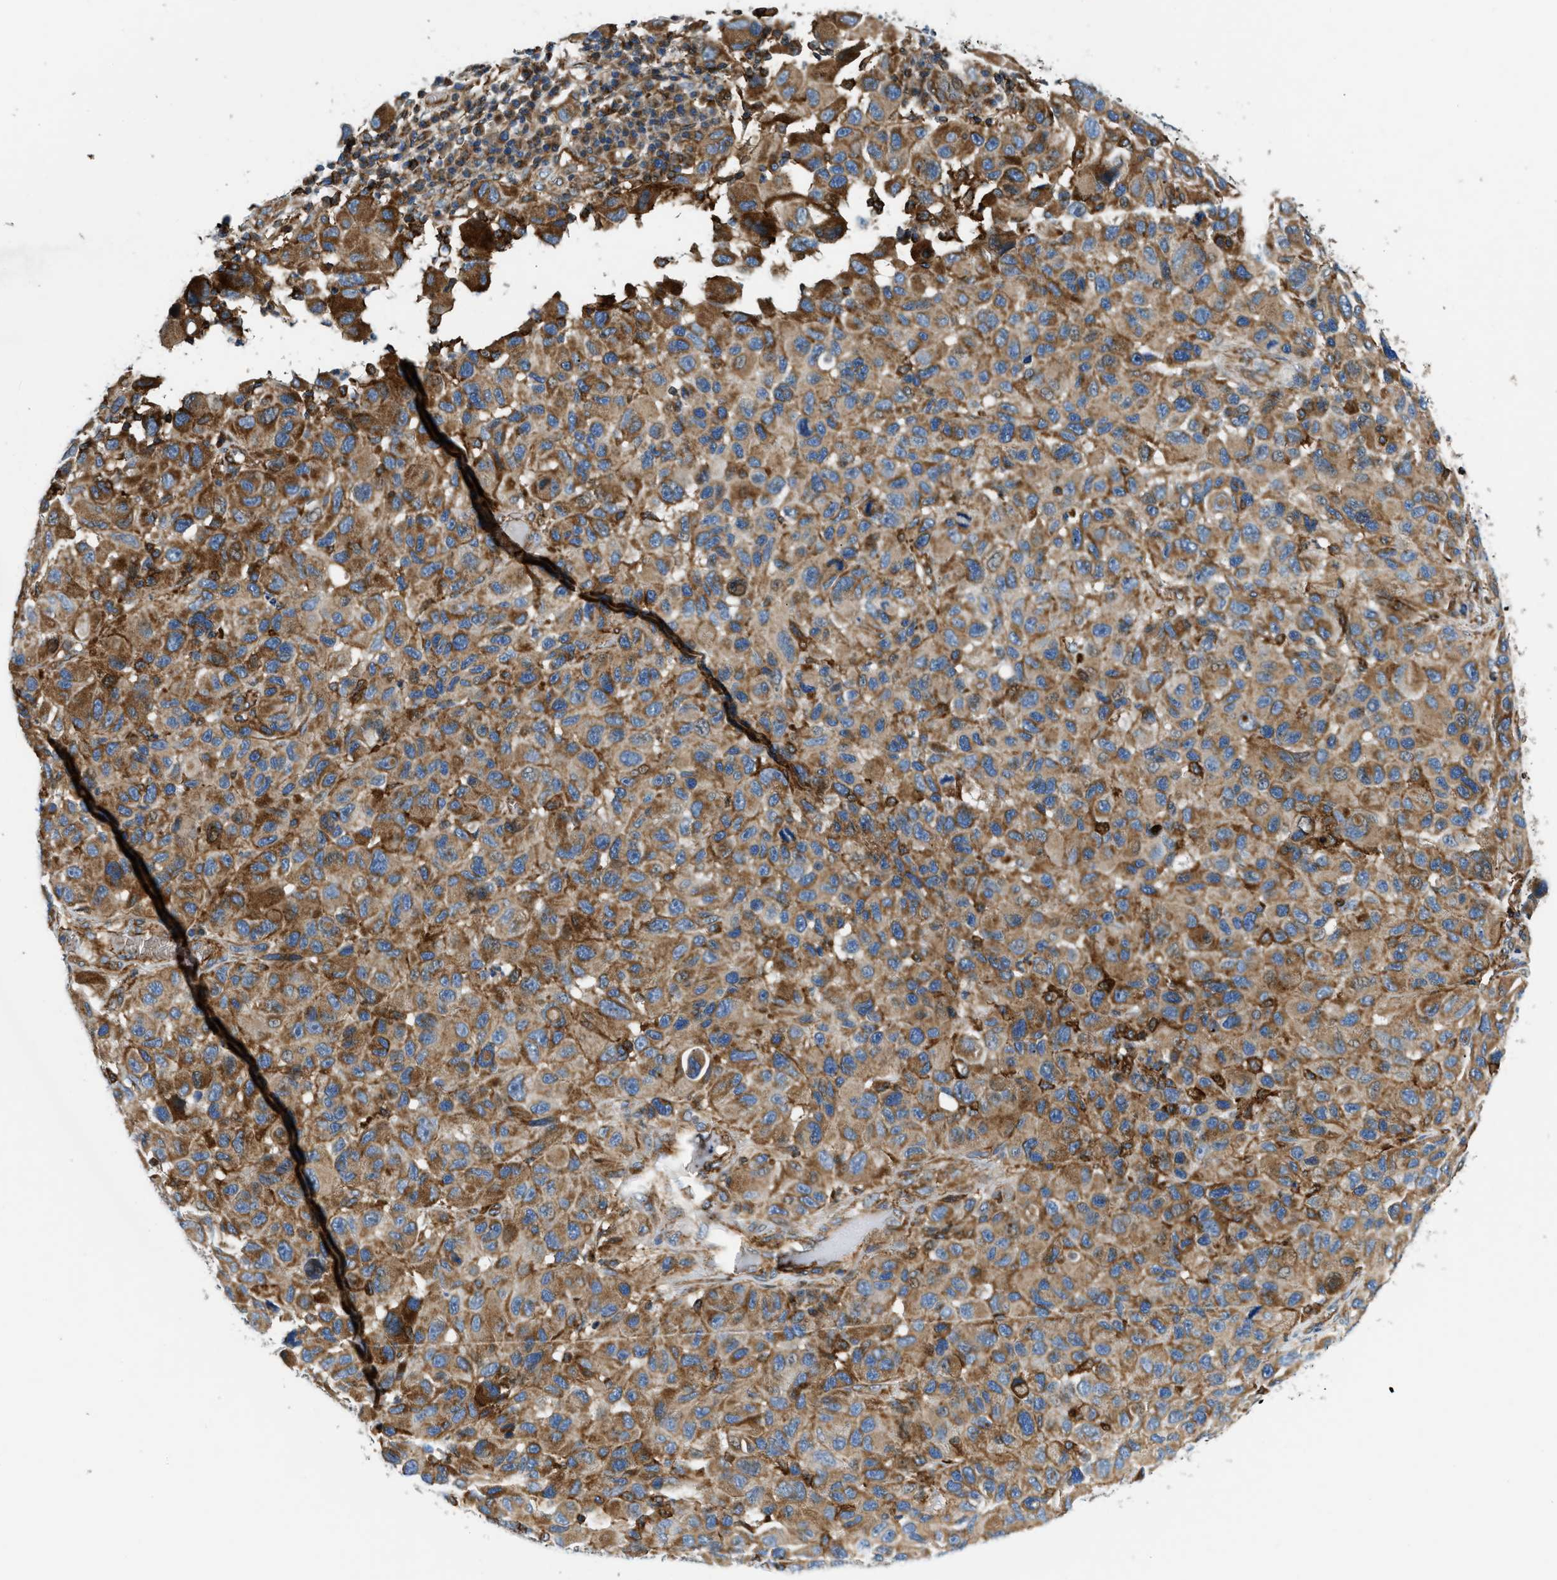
{"staining": {"intensity": "moderate", "quantity": ">75%", "location": "cytoplasmic/membranous"}, "tissue": "melanoma", "cell_type": "Tumor cells", "image_type": "cancer", "snomed": [{"axis": "morphology", "description": "Malignant melanoma, NOS"}, {"axis": "topography", "description": "Skin"}], "caption": "DAB immunohistochemical staining of malignant melanoma shows moderate cytoplasmic/membranous protein expression in about >75% of tumor cells.", "gene": "DHODH", "patient": {"sex": "male", "age": 53}}